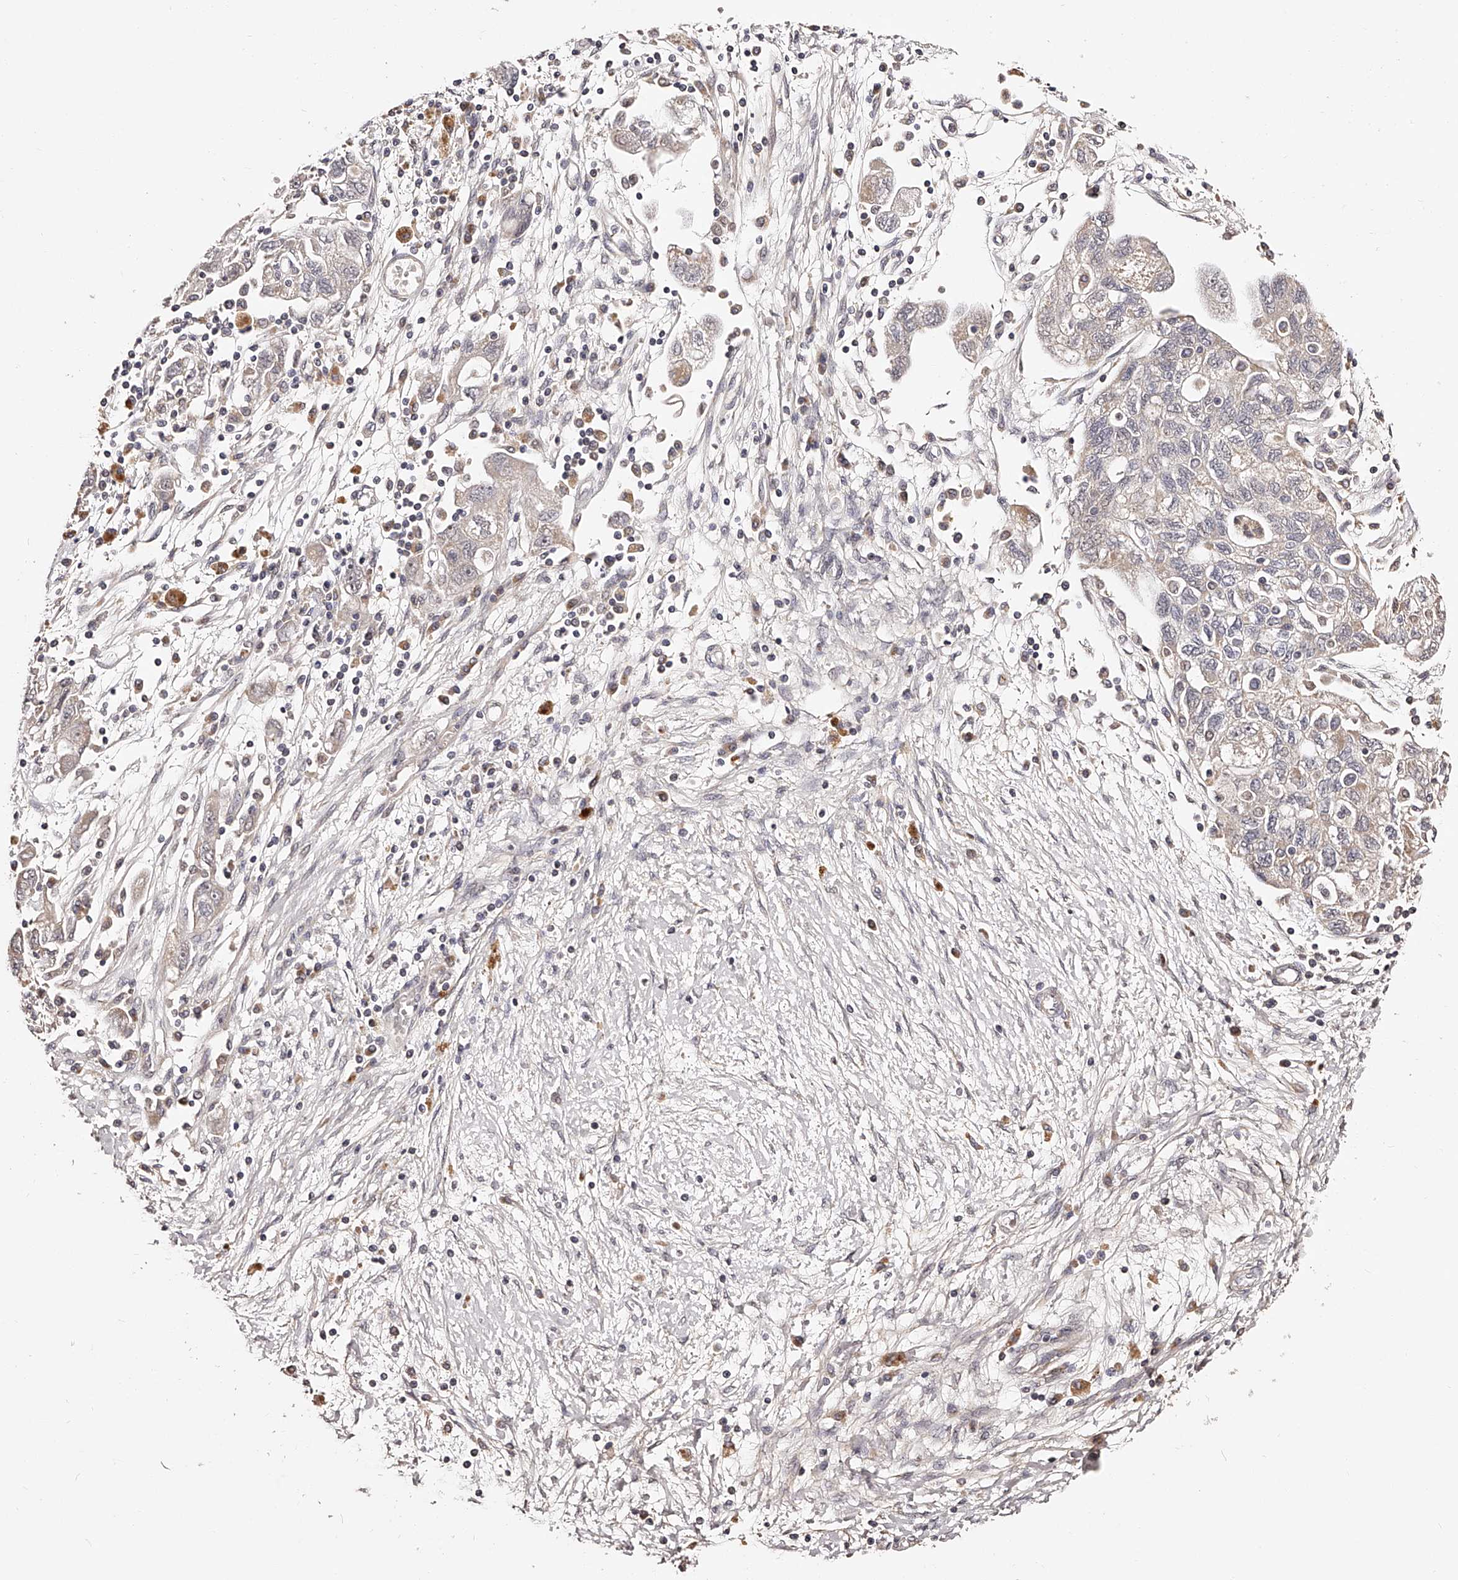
{"staining": {"intensity": "negative", "quantity": "none", "location": "none"}, "tissue": "ovarian cancer", "cell_type": "Tumor cells", "image_type": "cancer", "snomed": [{"axis": "morphology", "description": "Carcinoma, NOS"}, {"axis": "morphology", "description": "Cystadenocarcinoma, serous, NOS"}, {"axis": "topography", "description": "Ovary"}], "caption": "Tumor cells are negative for protein expression in human ovarian cancer (serous cystadenocarcinoma). Brightfield microscopy of immunohistochemistry (IHC) stained with DAB (brown) and hematoxylin (blue), captured at high magnification.", "gene": "ZNF502", "patient": {"sex": "female", "age": 69}}